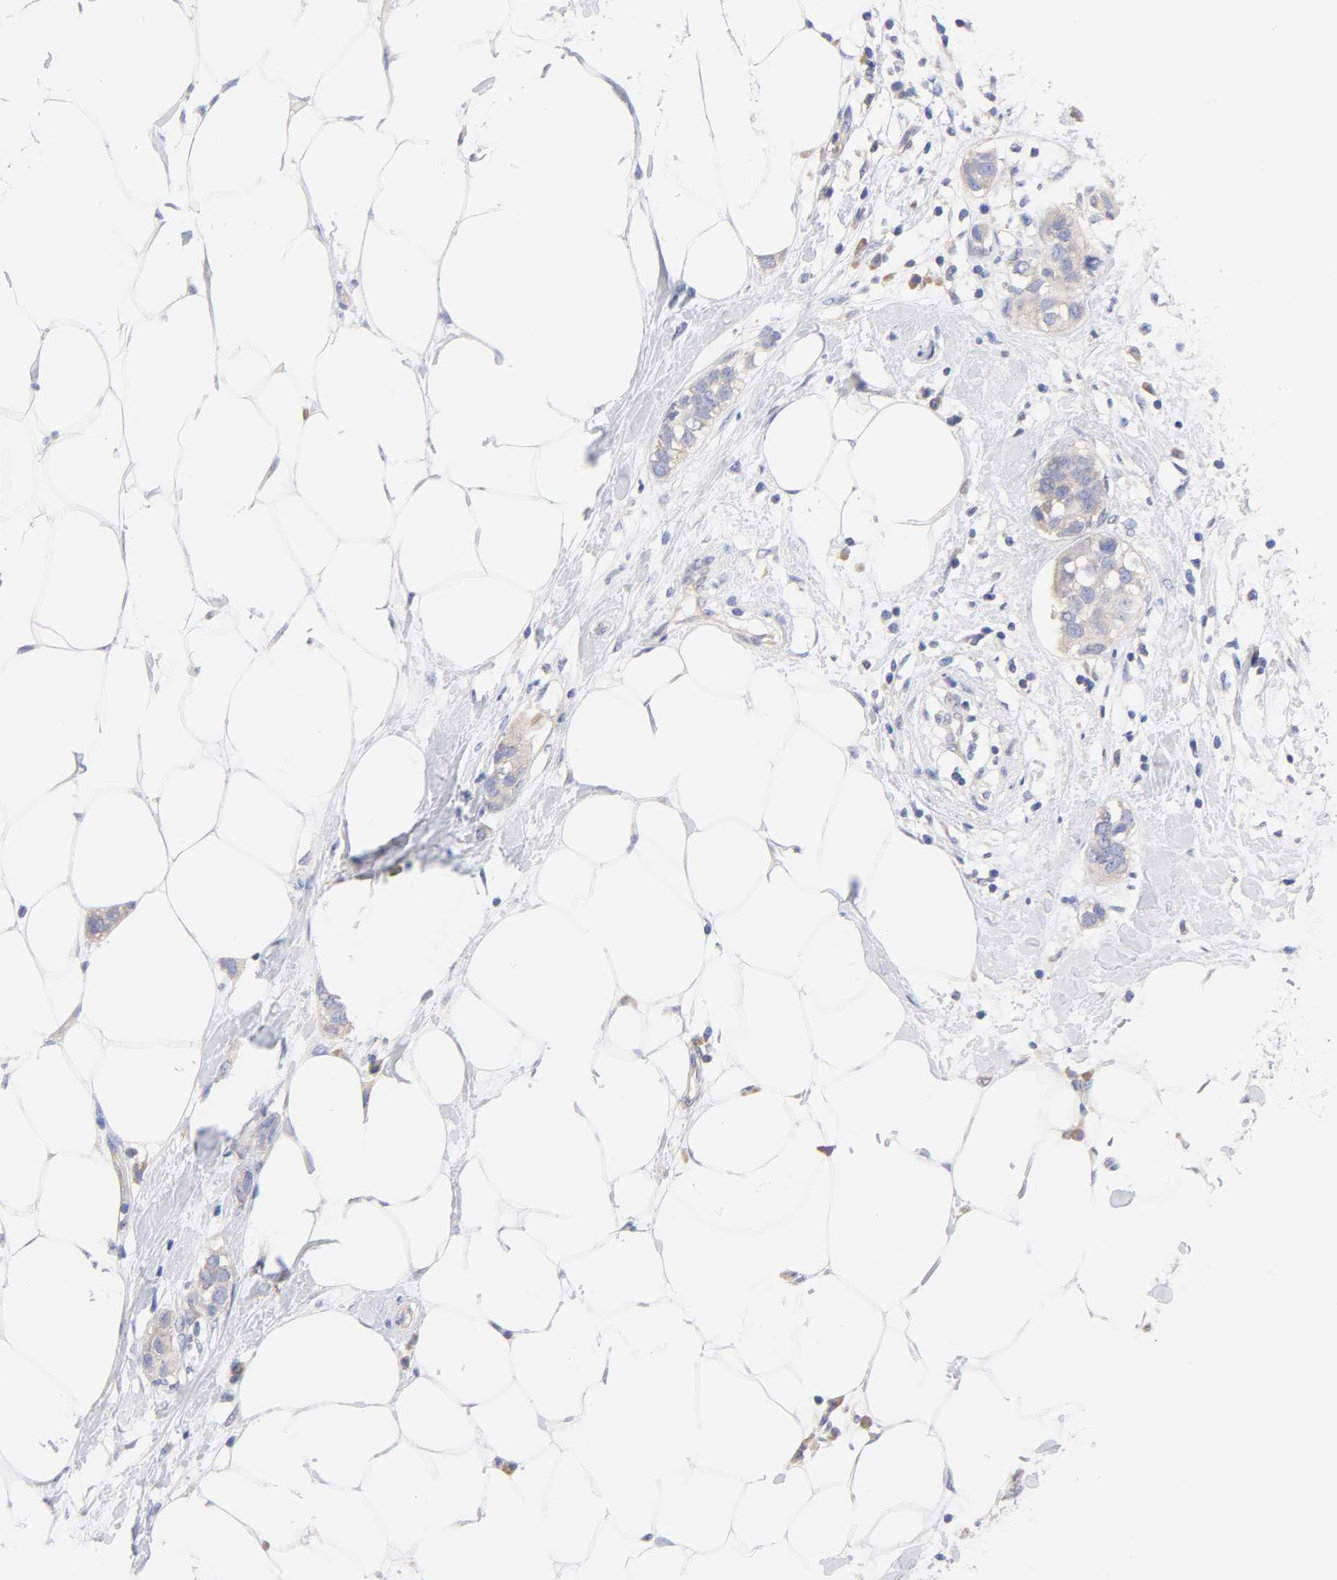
{"staining": {"intensity": "weak", "quantity": ">75%", "location": "cytoplasmic/membranous"}, "tissue": "breast cancer", "cell_type": "Tumor cells", "image_type": "cancer", "snomed": [{"axis": "morphology", "description": "Normal tissue, NOS"}, {"axis": "morphology", "description": "Duct carcinoma"}, {"axis": "topography", "description": "Breast"}], "caption": "Immunohistochemical staining of breast infiltrating ductal carcinoma shows low levels of weak cytoplasmic/membranous protein positivity in approximately >75% of tumor cells.", "gene": "TNFRSF13C", "patient": {"sex": "female", "age": 50}}